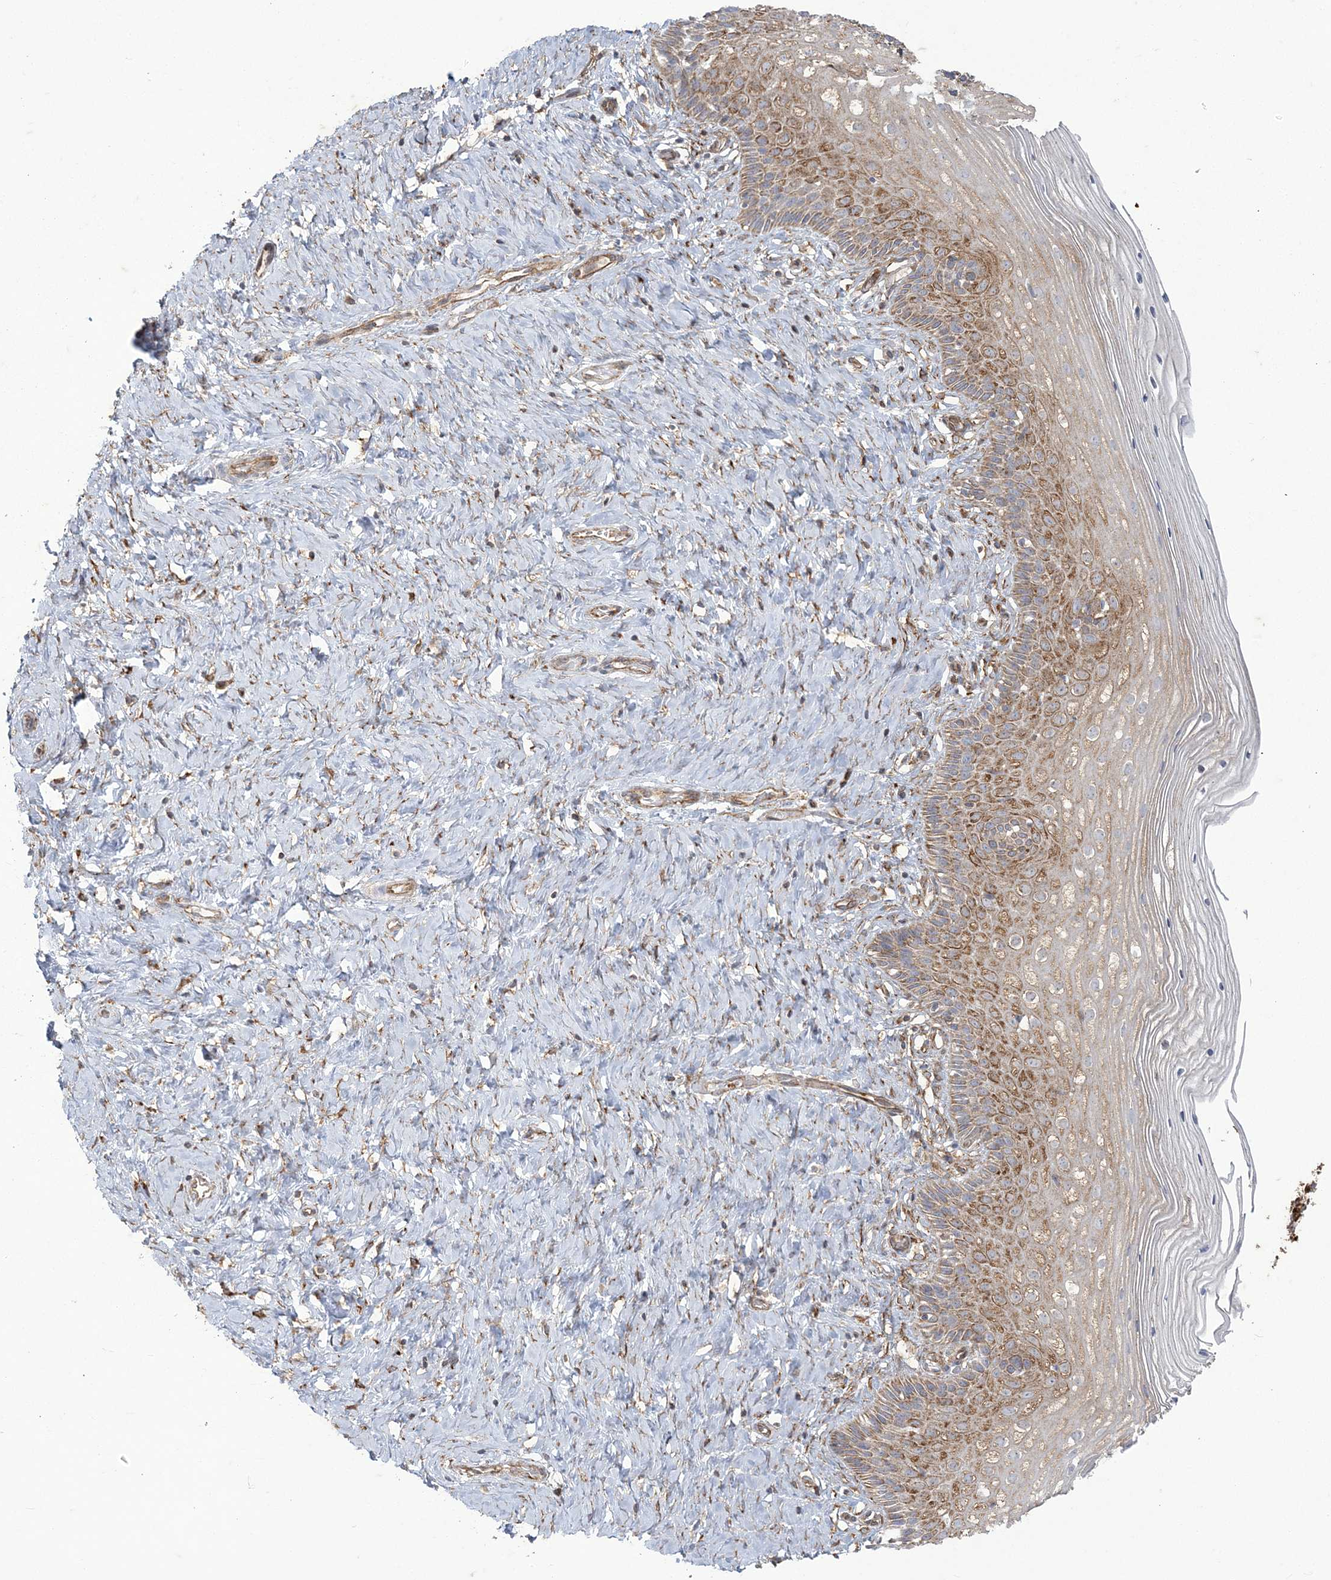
{"staining": {"intensity": "moderate", "quantity": ">75%", "location": "cytoplasmic/membranous"}, "tissue": "cervix", "cell_type": "Glandular cells", "image_type": "normal", "snomed": [{"axis": "morphology", "description": "Normal tissue, NOS"}, {"axis": "topography", "description": "Cervix"}], "caption": "Brown immunohistochemical staining in unremarkable cervix displays moderate cytoplasmic/membranous staining in about >75% of glandular cells.", "gene": "DERL3", "patient": {"sex": "female", "age": 33}}